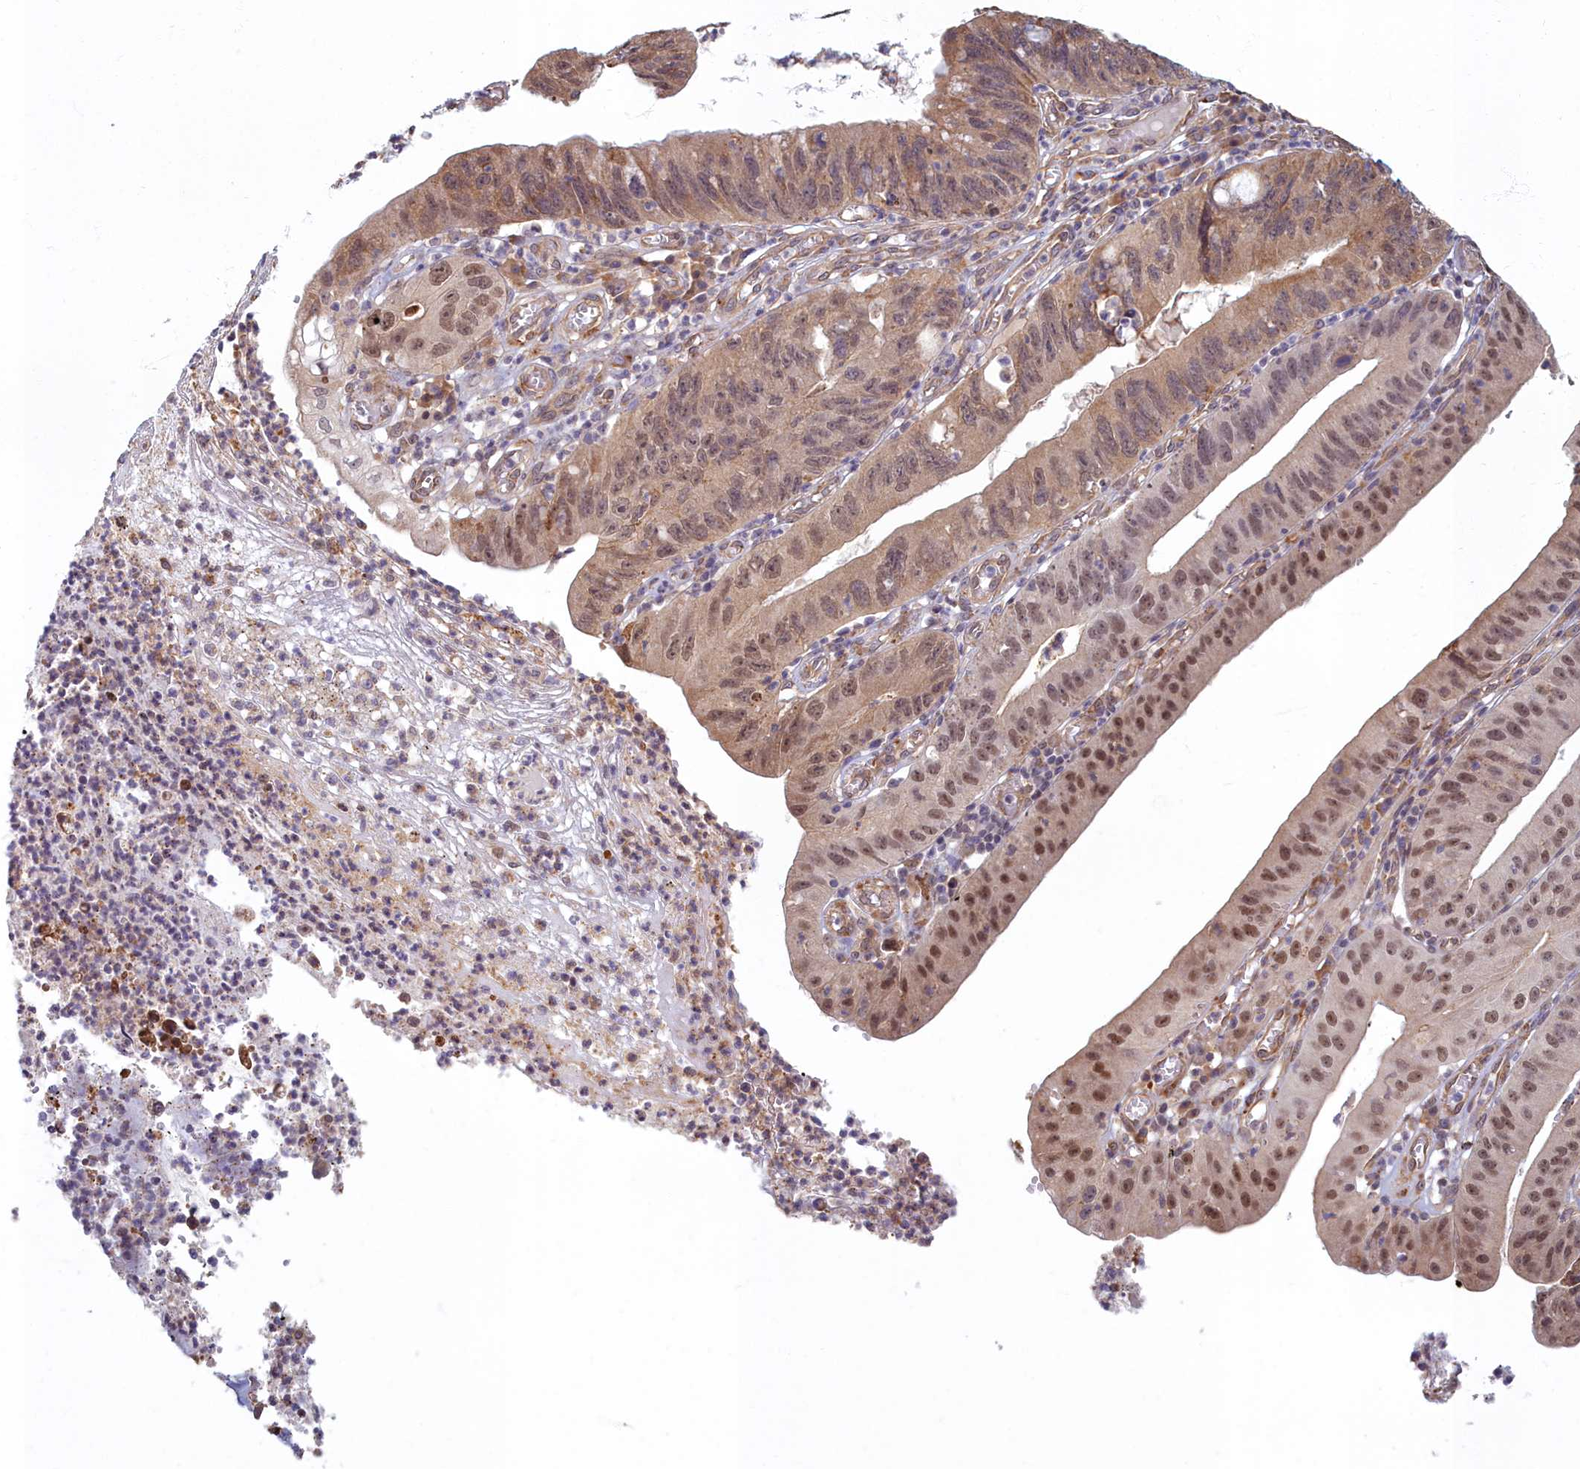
{"staining": {"intensity": "moderate", "quantity": ">75%", "location": "cytoplasmic/membranous,nuclear"}, "tissue": "stomach cancer", "cell_type": "Tumor cells", "image_type": "cancer", "snomed": [{"axis": "morphology", "description": "Adenocarcinoma, NOS"}, {"axis": "topography", "description": "Stomach"}], "caption": "Immunohistochemical staining of adenocarcinoma (stomach) exhibits medium levels of moderate cytoplasmic/membranous and nuclear protein expression in about >75% of tumor cells. (IHC, brightfield microscopy, high magnification).", "gene": "MAK16", "patient": {"sex": "male", "age": 59}}